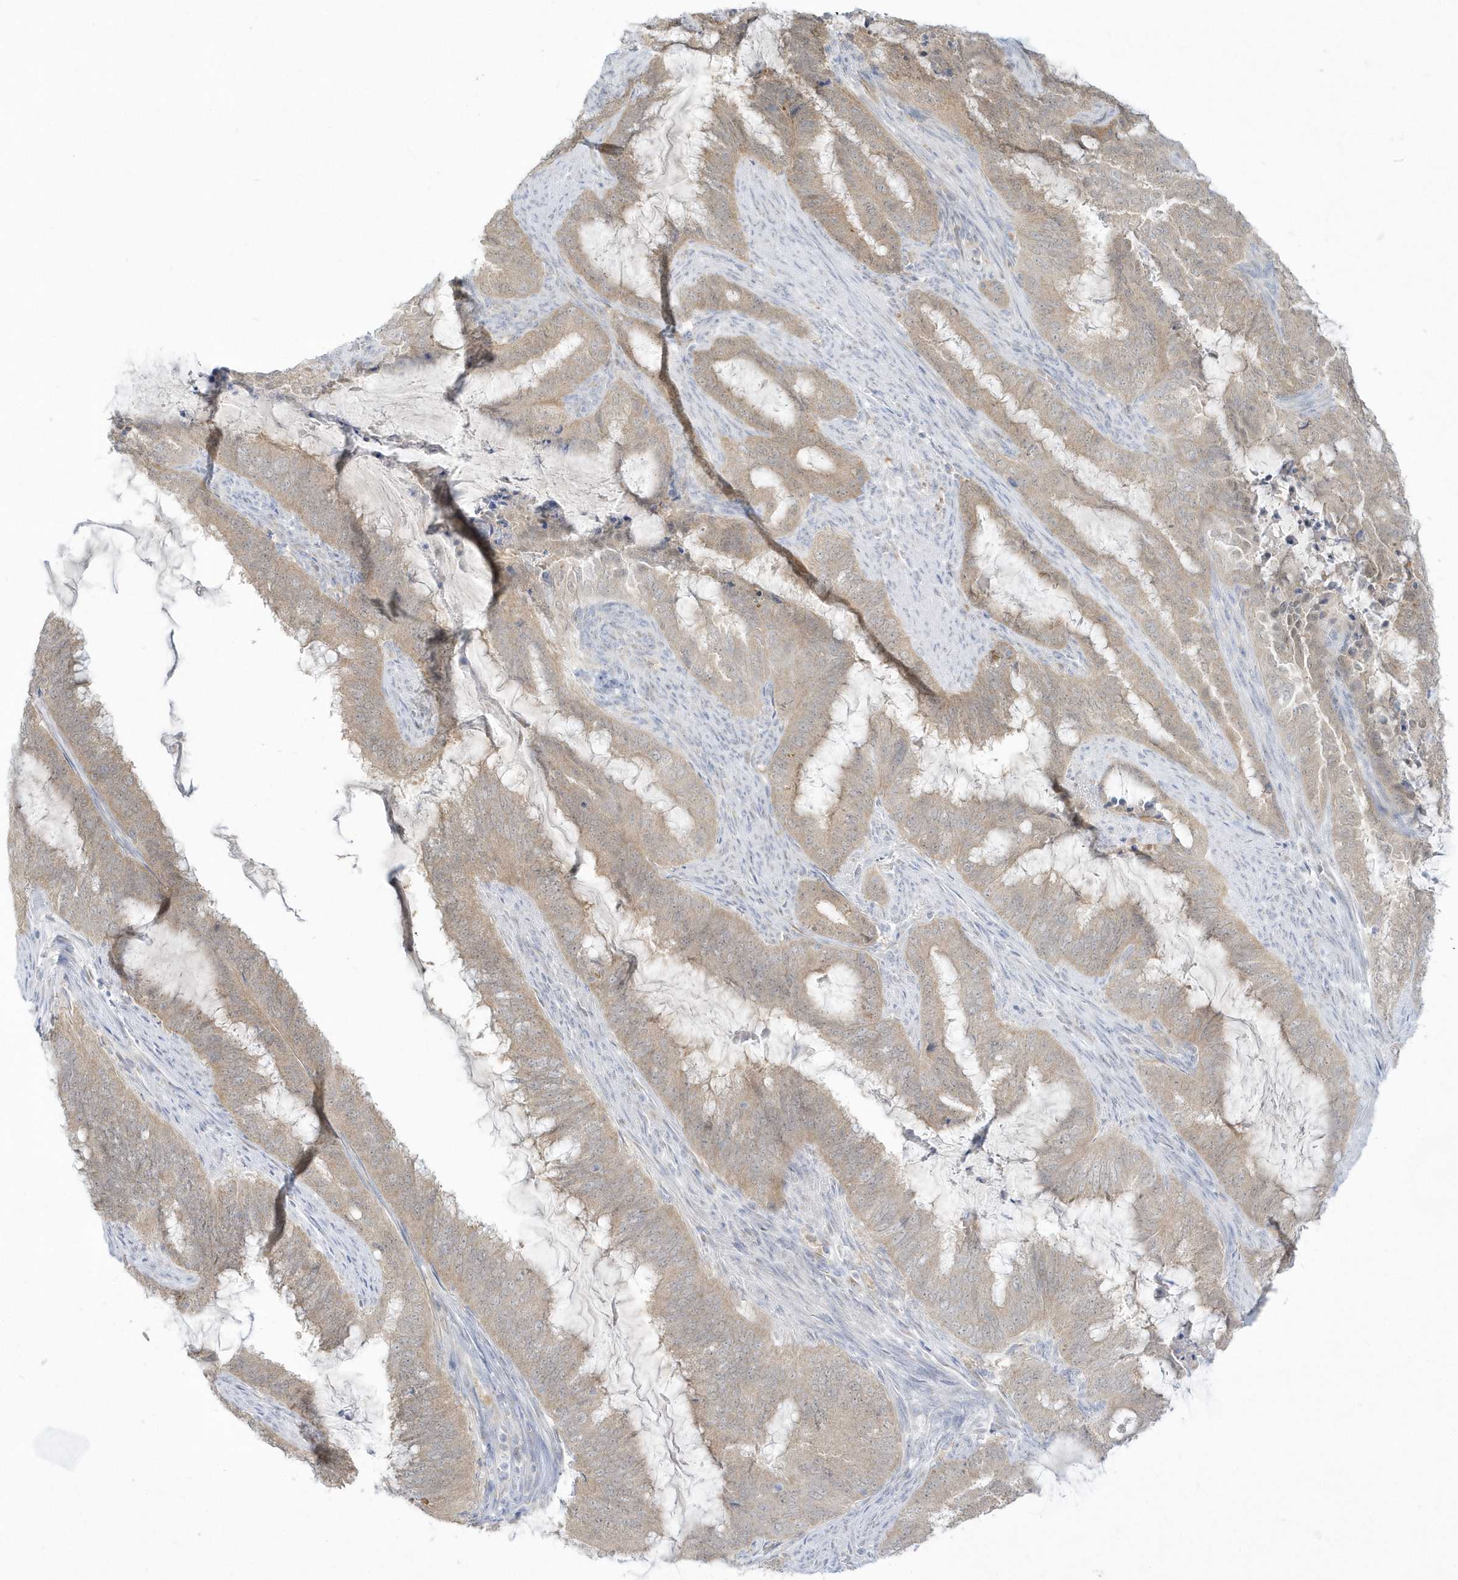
{"staining": {"intensity": "weak", "quantity": ">75%", "location": "cytoplasmic/membranous"}, "tissue": "endometrial cancer", "cell_type": "Tumor cells", "image_type": "cancer", "snomed": [{"axis": "morphology", "description": "Adenocarcinoma, NOS"}, {"axis": "topography", "description": "Endometrium"}], "caption": "Immunohistochemistry (IHC) (DAB) staining of human adenocarcinoma (endometrial) displays weak cytoplasmic/membranous protein staining in about >75% of tumor cells.", "gene": "PCBD1", "patient": {"sex": "female", "age": 51}}